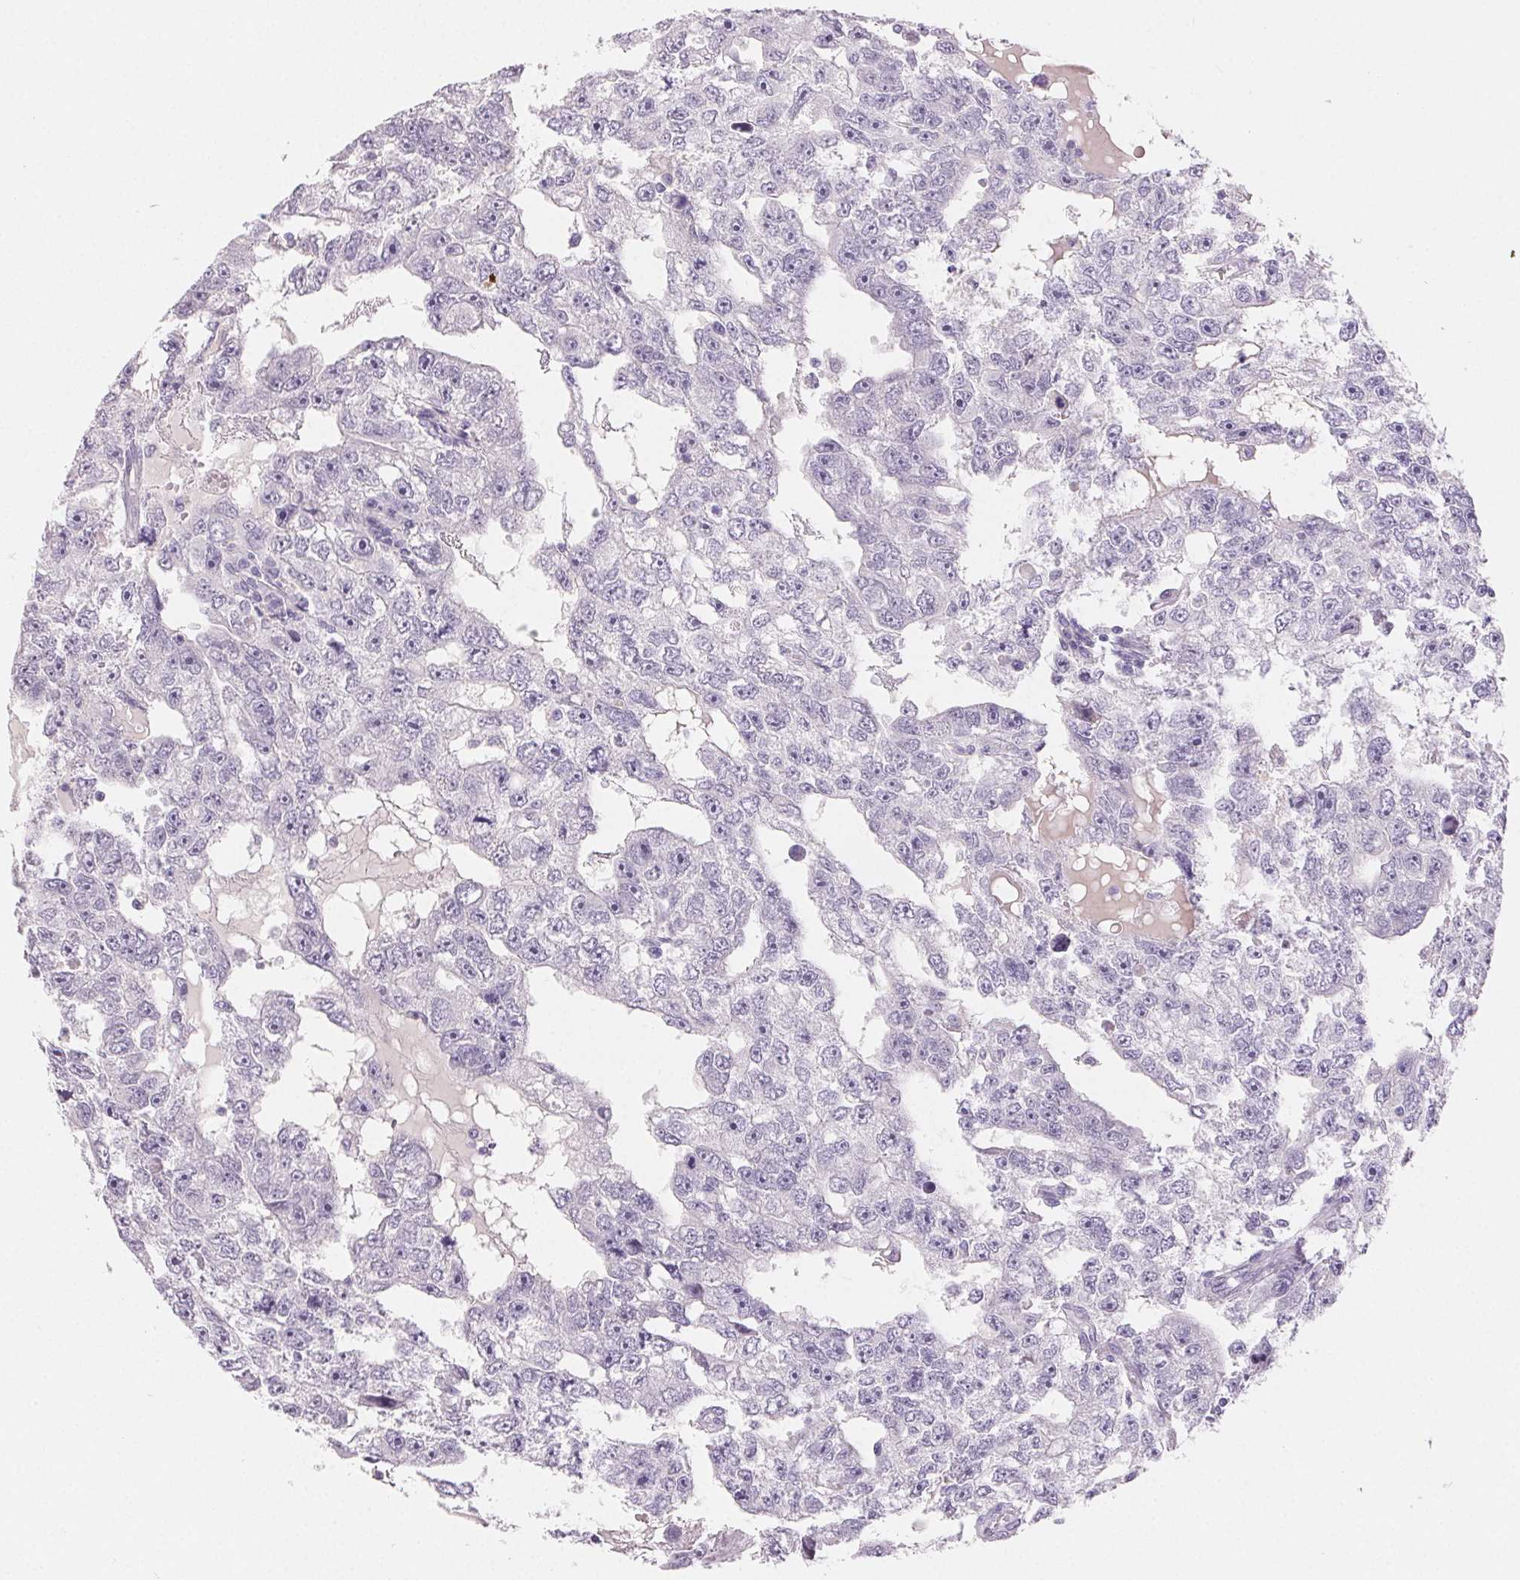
{"staining": {"intensity": "negative", "quantity": "none", "location": "none"}, "tissue": "testis cancer", "cell_type": "Tumor cells", "image_type": "cancer", "snomed": [{"axis": "morphology", "description": "Carcinoma, Embryonal, NOS"}, {"axis": "topography", "description": "Testis"}], "caption": "Tumor cells show no significant positivity in testis cancer (embryonal carcinoma).", "gene": "BPIFB2", "patient": {"sex": "male", "age": 20}}